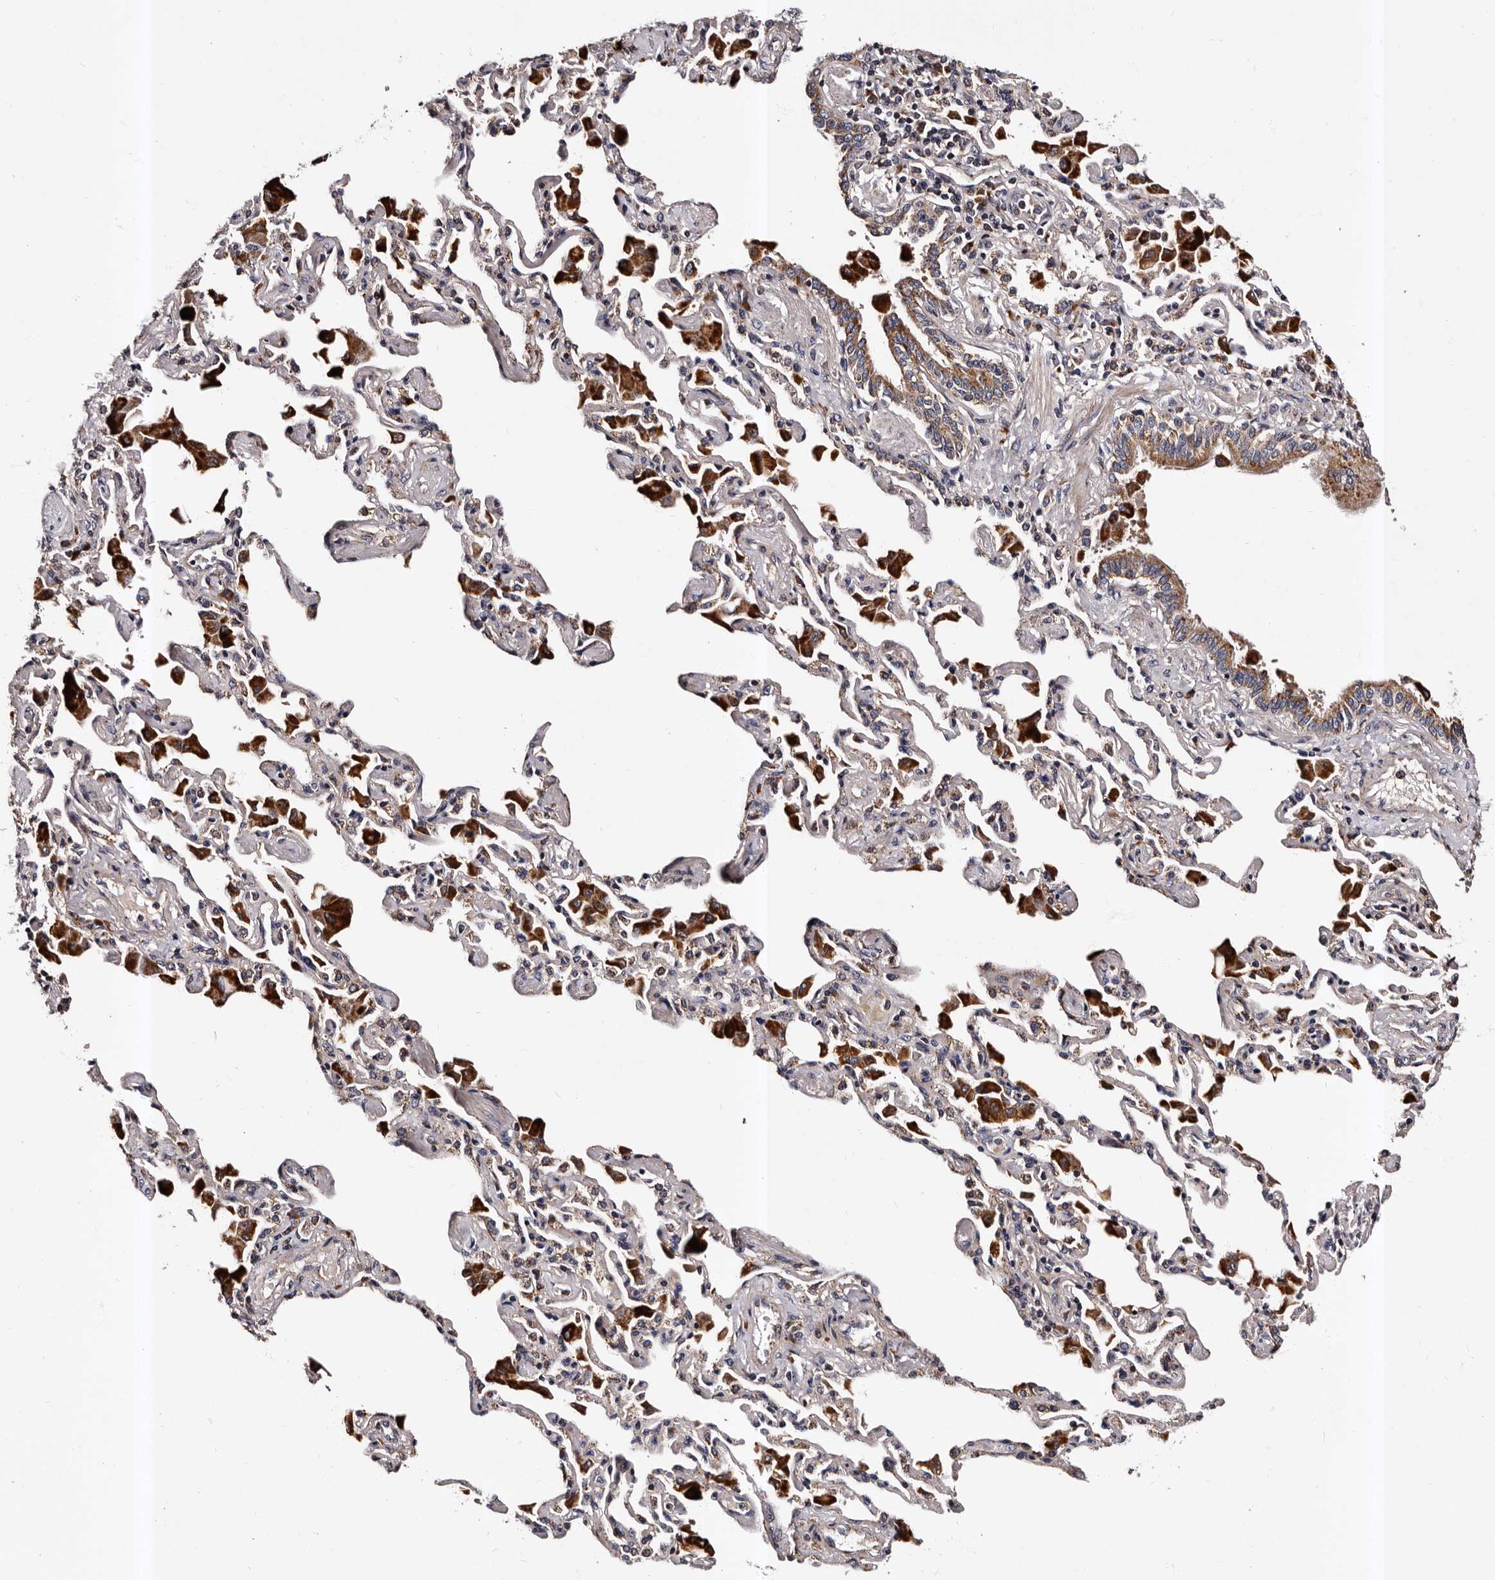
{"staining": {"intensity": "moderate", "quantity": ">75%", "location": "cytoplasmic/membranous"}, "tissue": "bronchus", "cell_type": "Respiratory epithelial cells", "image_type": "normal", "snomed": [{"axis": "morphology", "description": "Normal tissue, NOS"}, {"axis": "morphology", "description": "Inflammation, NOS"}, {"axis": "topography", "description": "Bronchus"}, {"axis": "topography", "description": "Lung"}], "caption": "Protein expression analysis of unremarkable human bronchus reveals moderate cytoplasmic/membranous expression in about >75% of respiratory epithelial cells.", "gene": "ADCK5", "patient": {"sex": "female", "age": 46}}